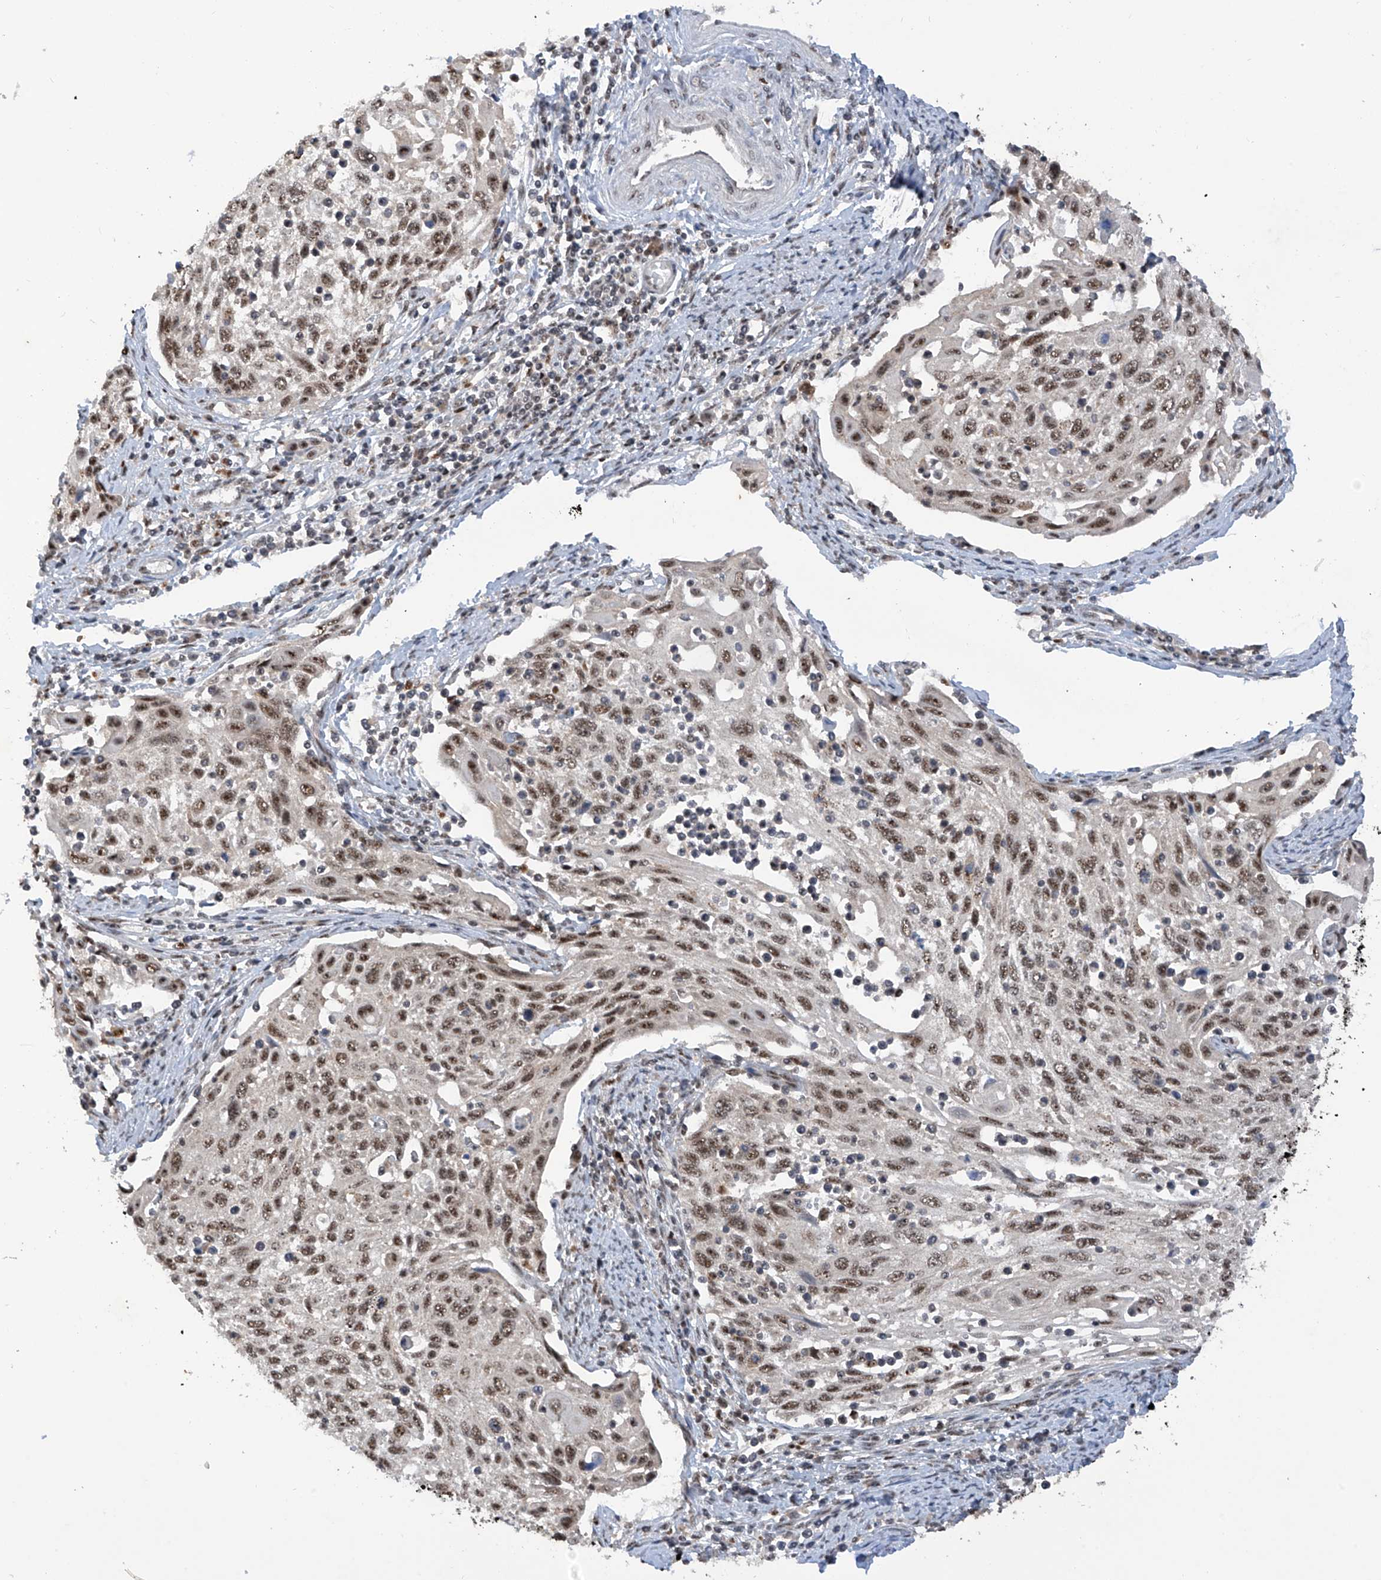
{"staining": {"intensity": "moderate", "quantity": ">75%", "location": "nuclear"}, "tissue": "cervical cancer", "cell_type": "Tumor cells", "image_type": "cancer", "snomed": [{"axis": "morphology", "description": "Squamous cell carcinoma, NOS"}, {"axis": "topography", "description": "Cervix"}], "caption": "This photomicrograph exhibits IHC staining of human cervical cancer (squamous cell carcinoma), with medium moderate nuclear positivity in about >75% of tumor cells.", "gene": "RPAIN", "patient": {"sex": "female", "age": 70}}